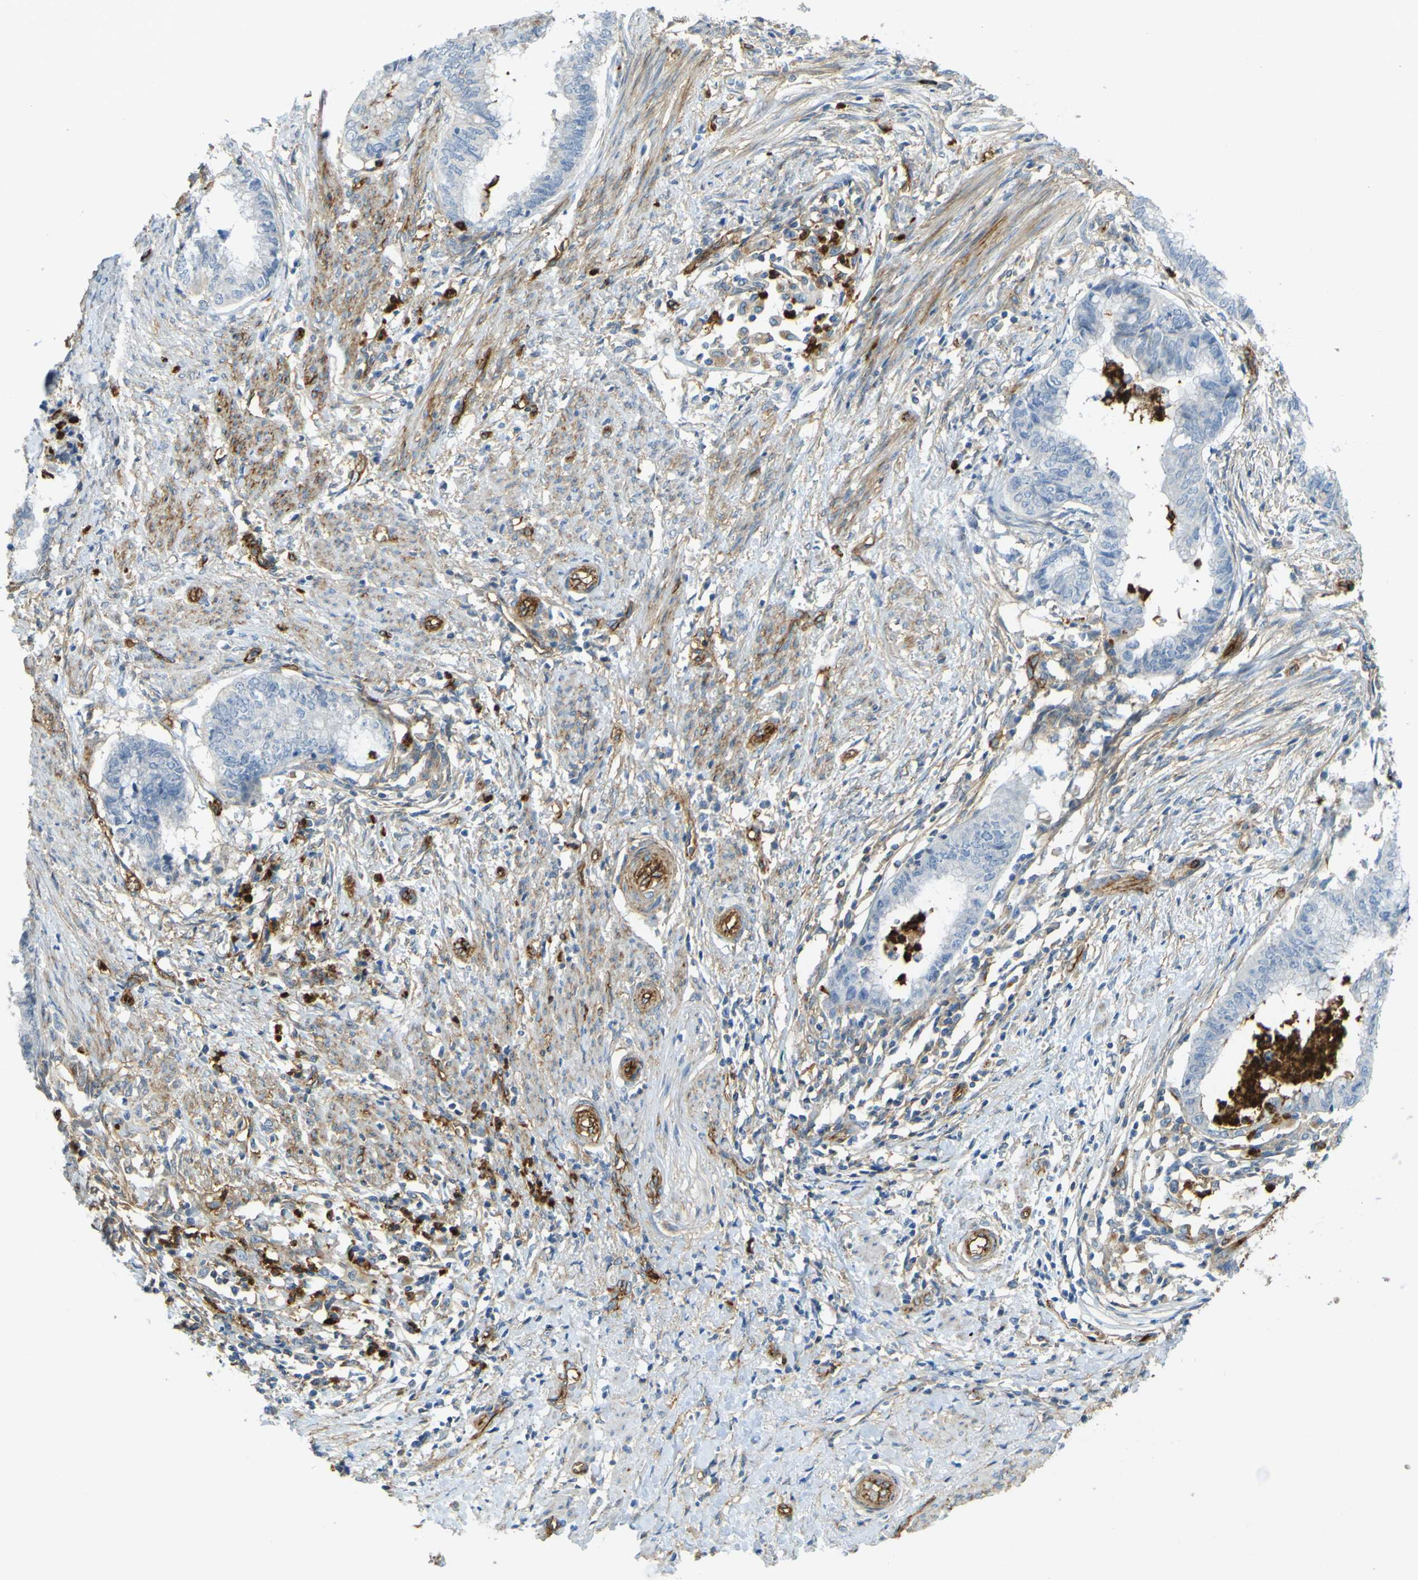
{"staining": {"intensity": "negative", "quantity": "none", "location": "none"}, "tissue": "endometrial cancer", "cell_type": "Tumor cells", "image_type": "cancer", "snomed": [{"axis": "morphology", "description": "Necrosis, NOS"}, {"axis": "morphology", "description": "Adenocarcinoma, NOS"}, {"axis": "topography", "description": "Endometrium"}], "caption": "Histopathology image shows no significant protein expression in tumor cells of endometrial adenocarcinoma.", "gene": "PLXDC1", "patient": {"sex": "female", "age": 79}}